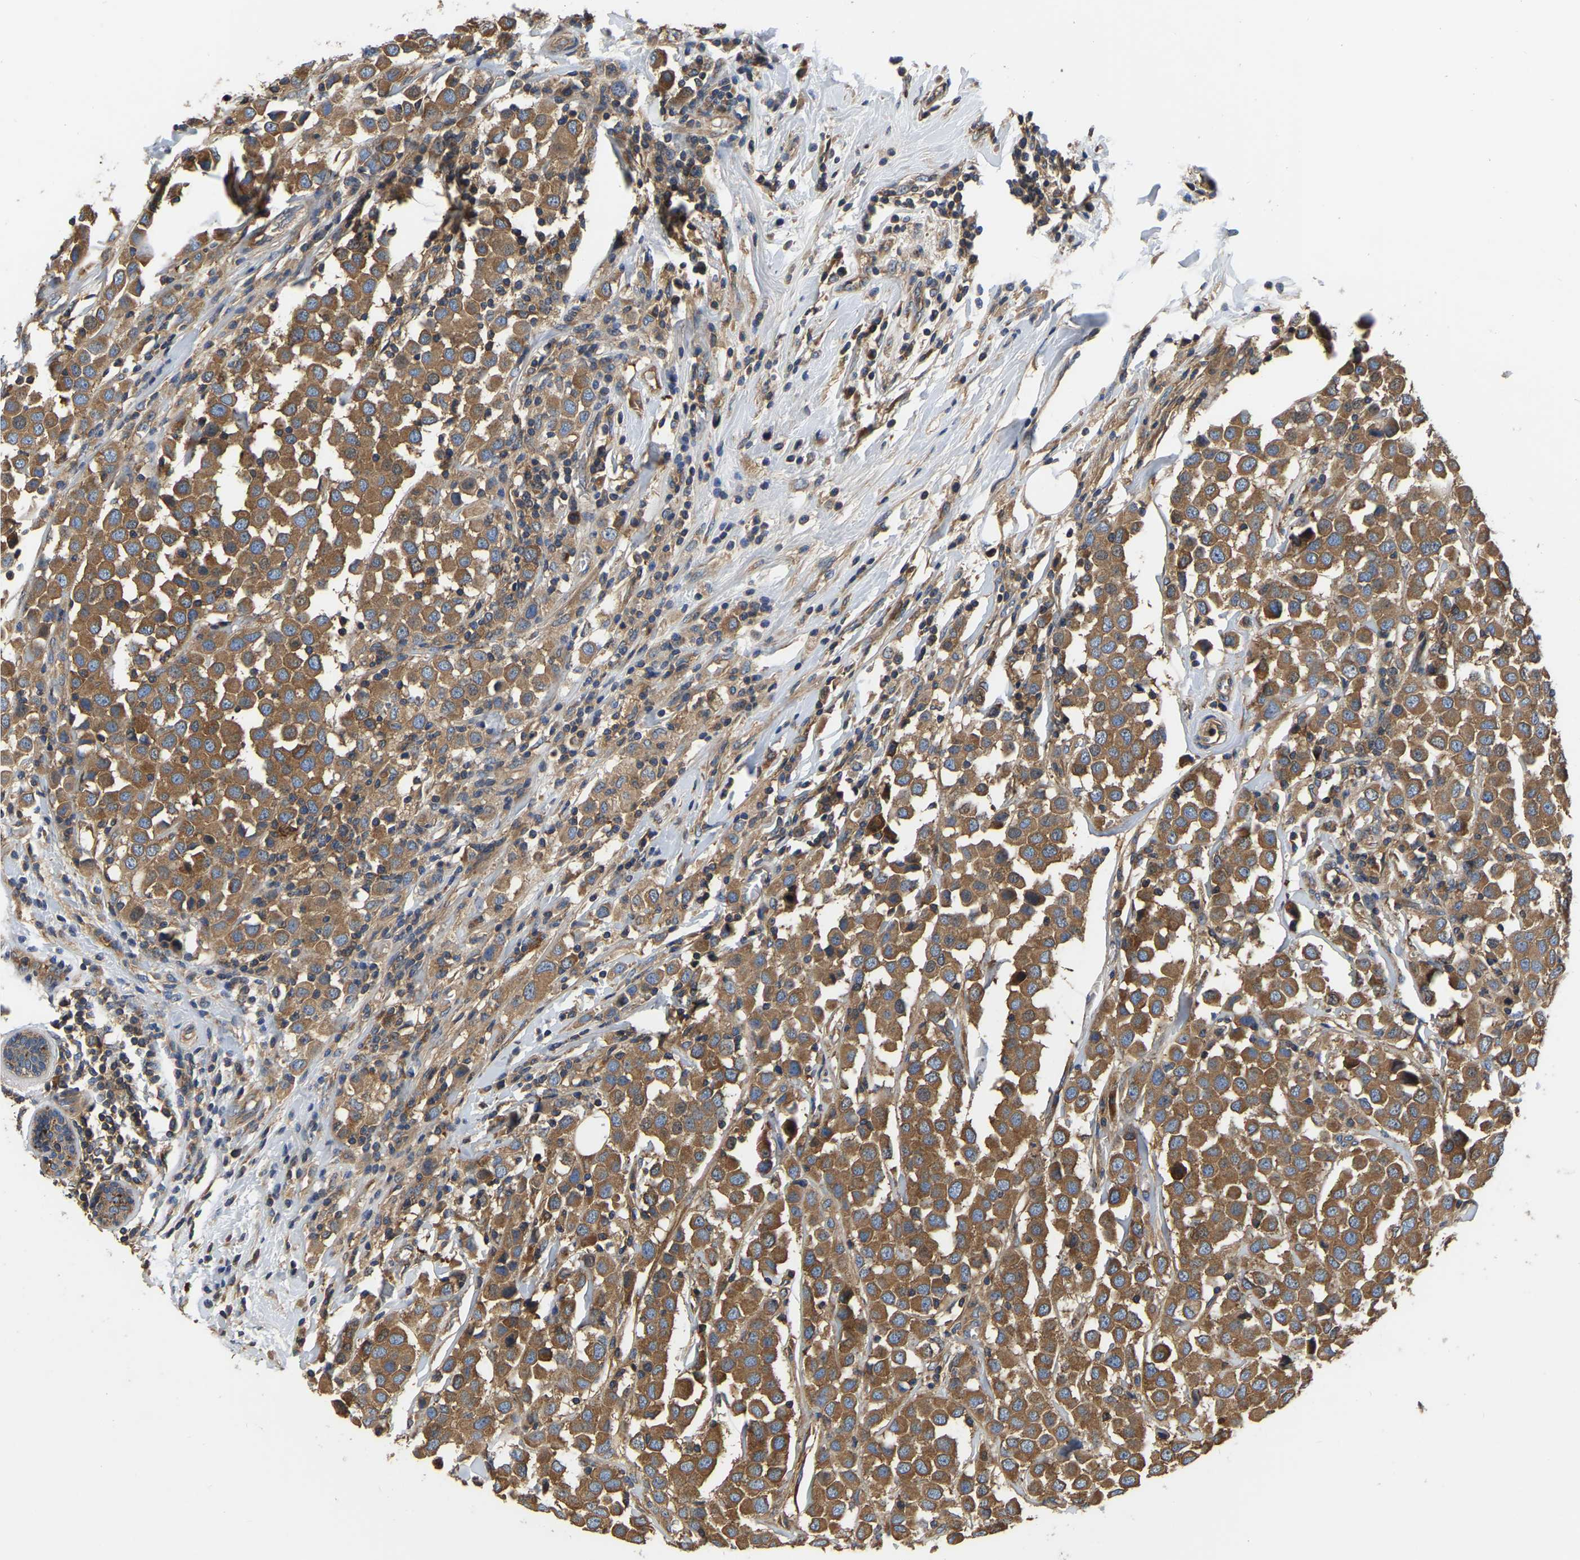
{"staining": {"intensity": "moderate", "quantity": ">75%", "location": "cytoplasmic/membranous"}, "tissue": "breast cancer", "cell_type": "Tumor cells", "image_type": "cancer", "snomed": [{"axis": "morphology", "description": "Duct carcinoma"}, {"axis": "topography", "description": "Breast"}], "caption": "Immunohistochemistry of invasive ductal carcinoma (breast) demonstrates medium levels of moderate cytoplasmic/membranous positivity in about >75% of tumor cells. (brown staining indicates protein expression, while blue staining denotes nuclei).", "gene": "GARS1", "patient": {"sex": "female", "age": 61}}